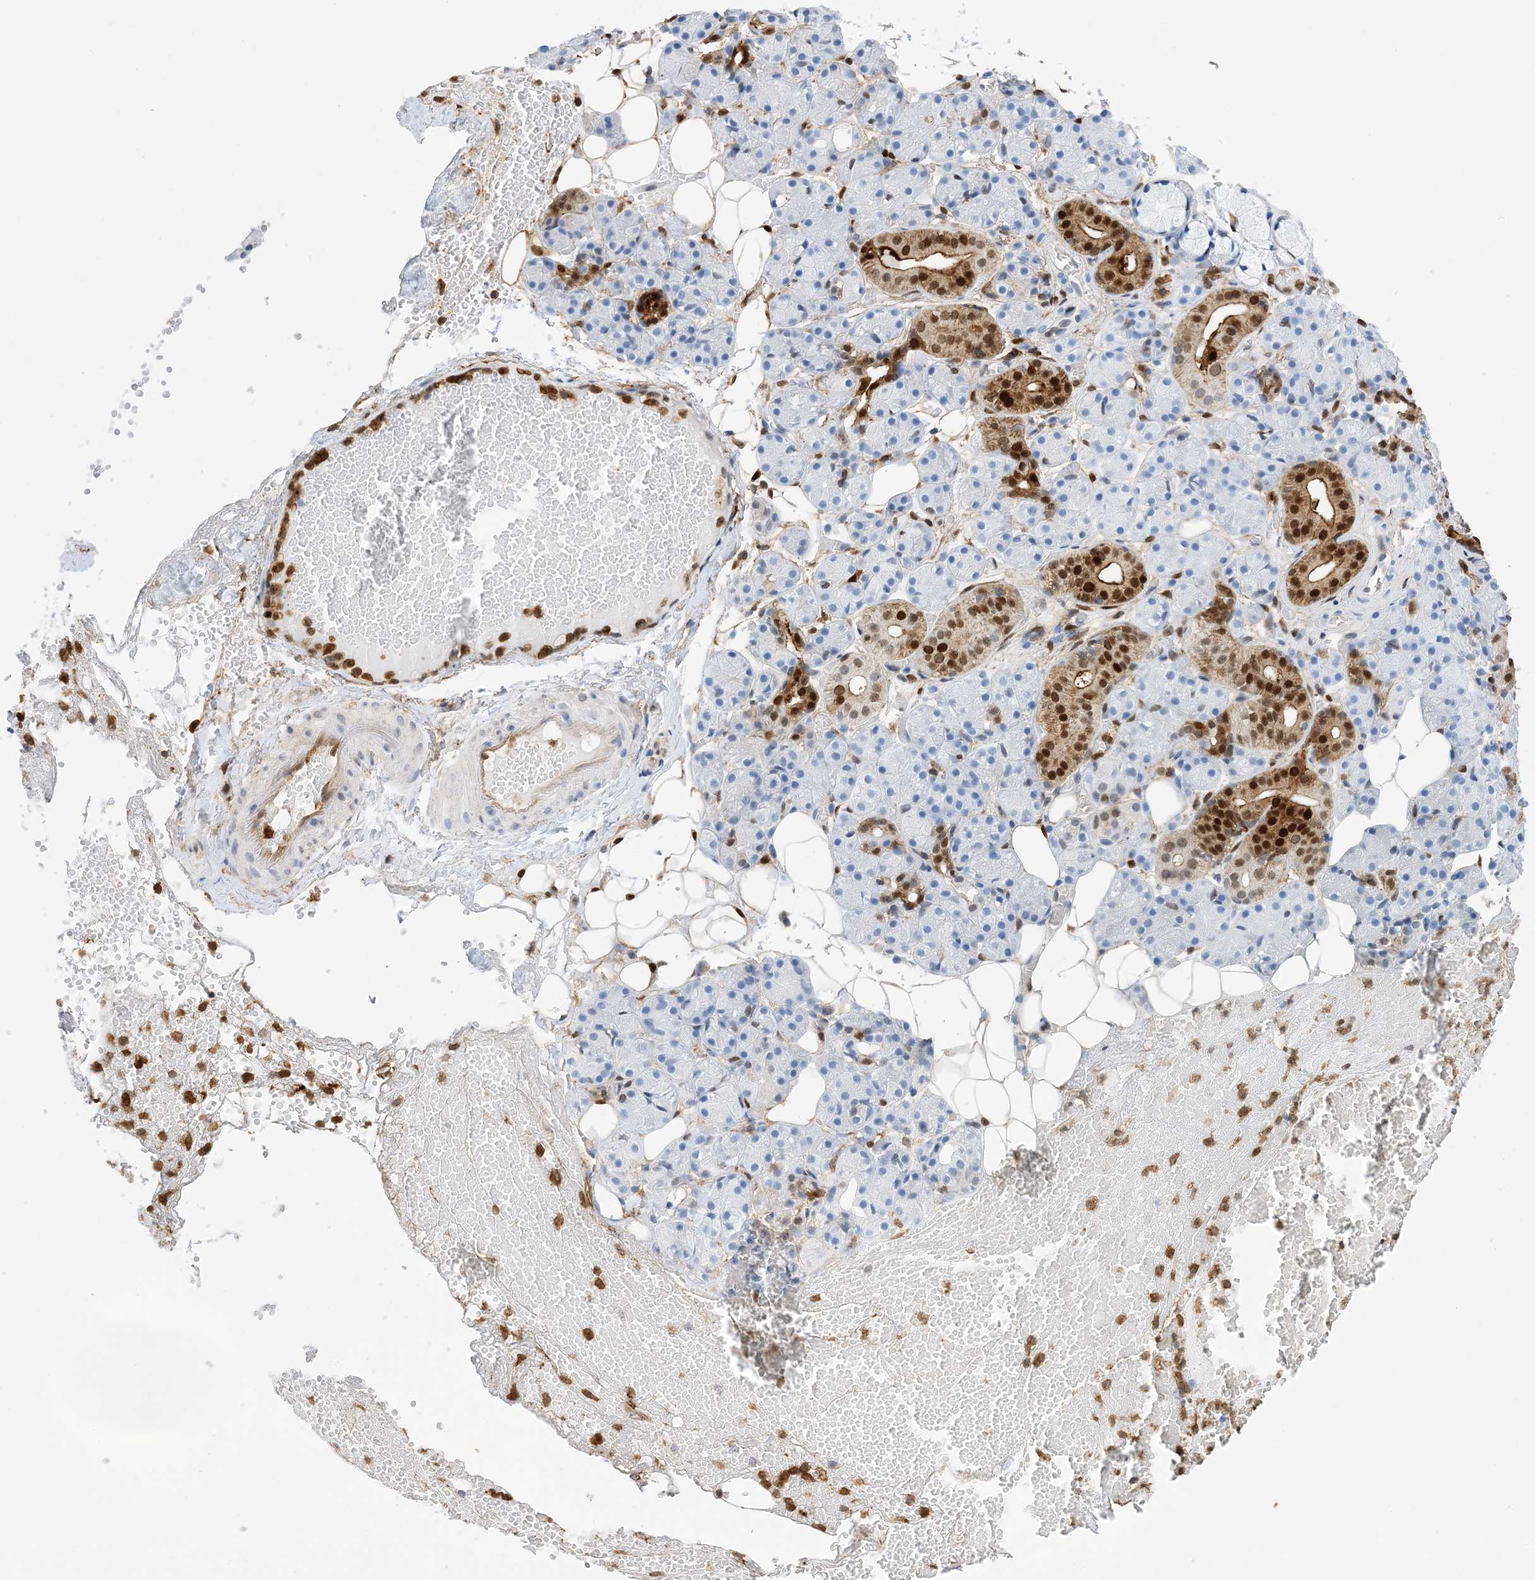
{"staining": {"intensity": "strong", "quantity": "<25%", "location": "cytoplasmic/membranous,nuclear"}, "tissue": "salivary gland", "cell_type": "Glandular cells", "image_type": "normal", "snomed": [{"axis": "morphology", "description": "Normal tissue, NOS"}, {"axis": "topography", "description": "Salivary gland"}], "caption": "Glandular cells reveal strong cytoplasmic/membranous,nuclear expression in approximately <25% of cells in normal salivary gland. Using DAB (brown) and hematoxylin (blue) stains, captured at high magnification using brightfield microscopy.", "gene": "ANXA1", "patient": {"sex": "male", "age": 63}}